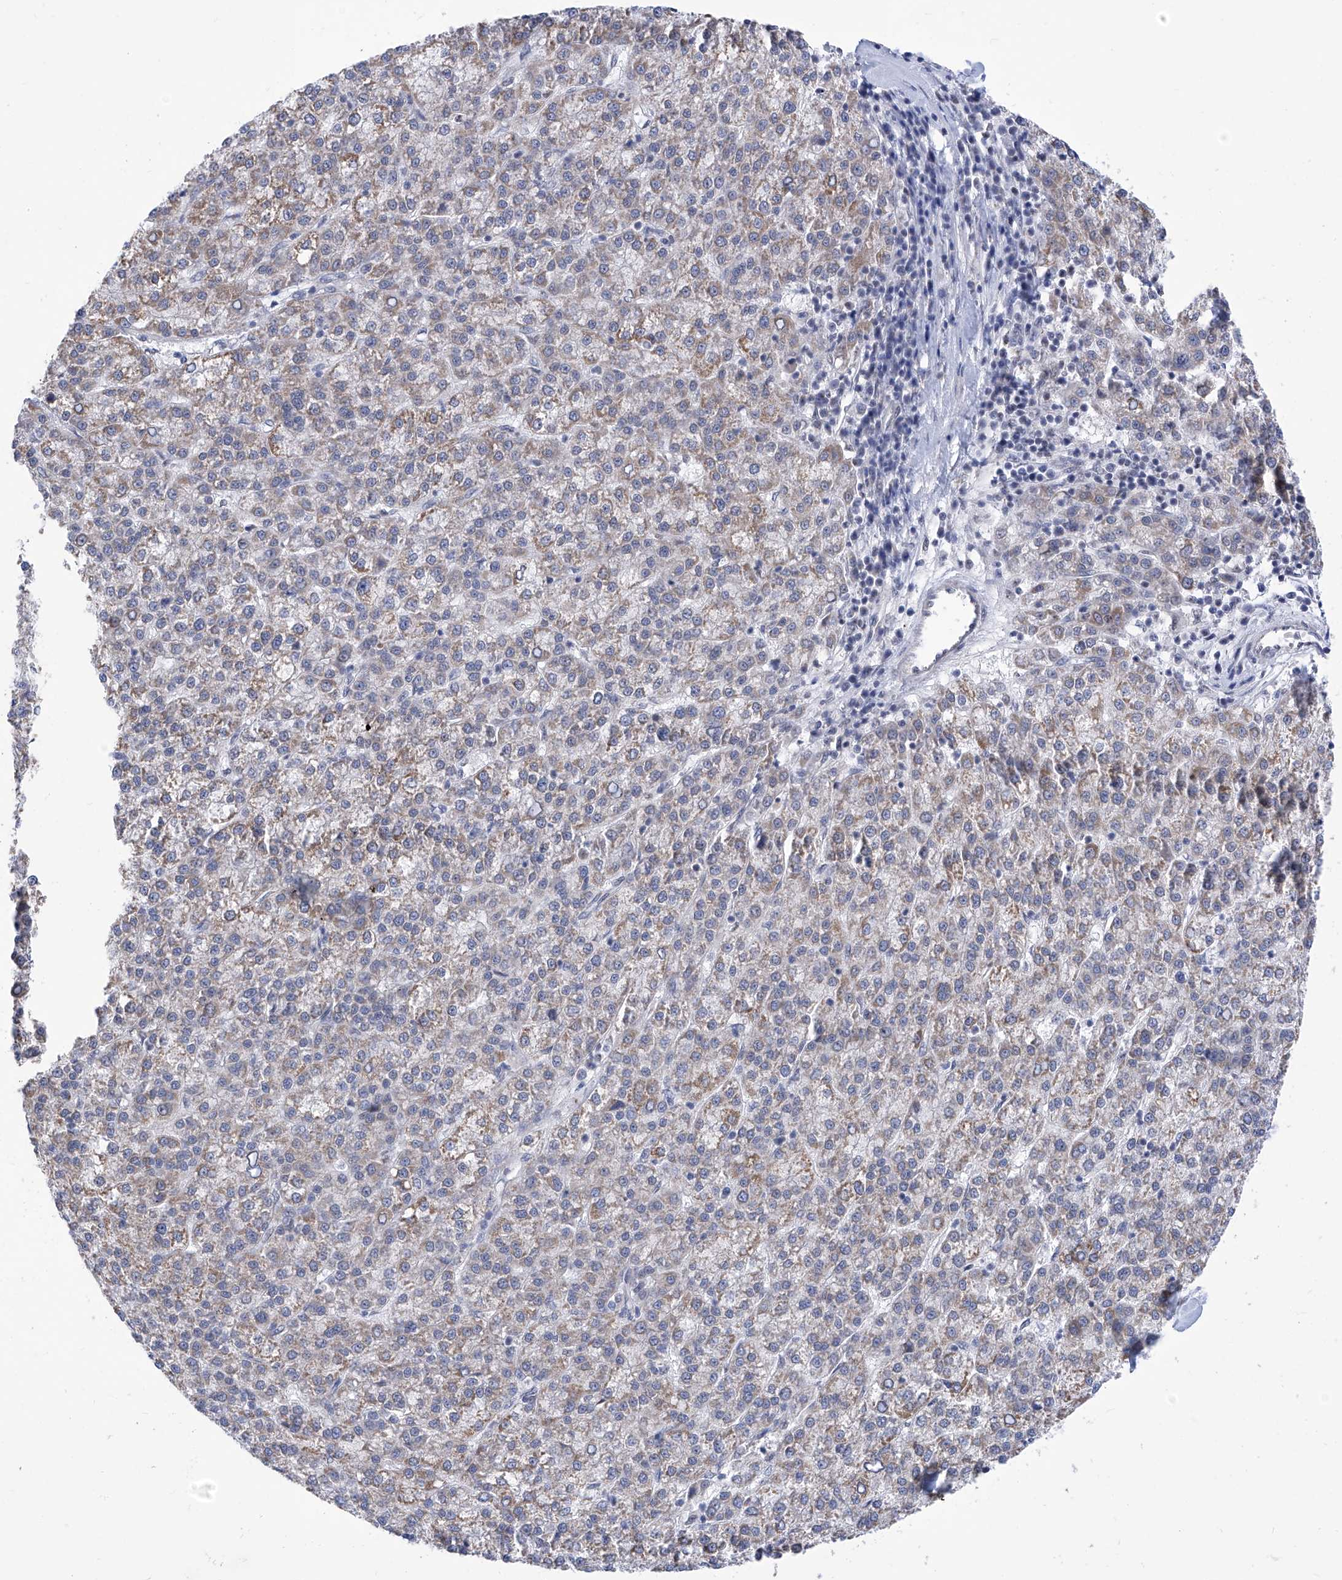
{"staining": {"intensity": "weak", "quantity": "25%-75%", "location": "cytoplasmic/membranous"}, "tissue": "liver cancer", "cell_type": "Tumor cells", "image_type": "cancer", "snomed": [{"axis": "morphology", "description": "Carcinoma, Hepatocellular, NOS"}, {"axis": "topography", "description": "Liver"}], "caption": "Protein positivity by immunohistochemistry exhibits weak cytoplasmic/membranous expression in approximately 25%-75% of tumor cells in hepatocellular carcinoma (liver). The staining is performed using DAB (3,3'-diaminobenzidine) brown chromogen to label protein expression. The nuclei are counter-stained blue using hematoxylin.", "gene": "SART1", "patient": {"sex": "female", "age": 58}}